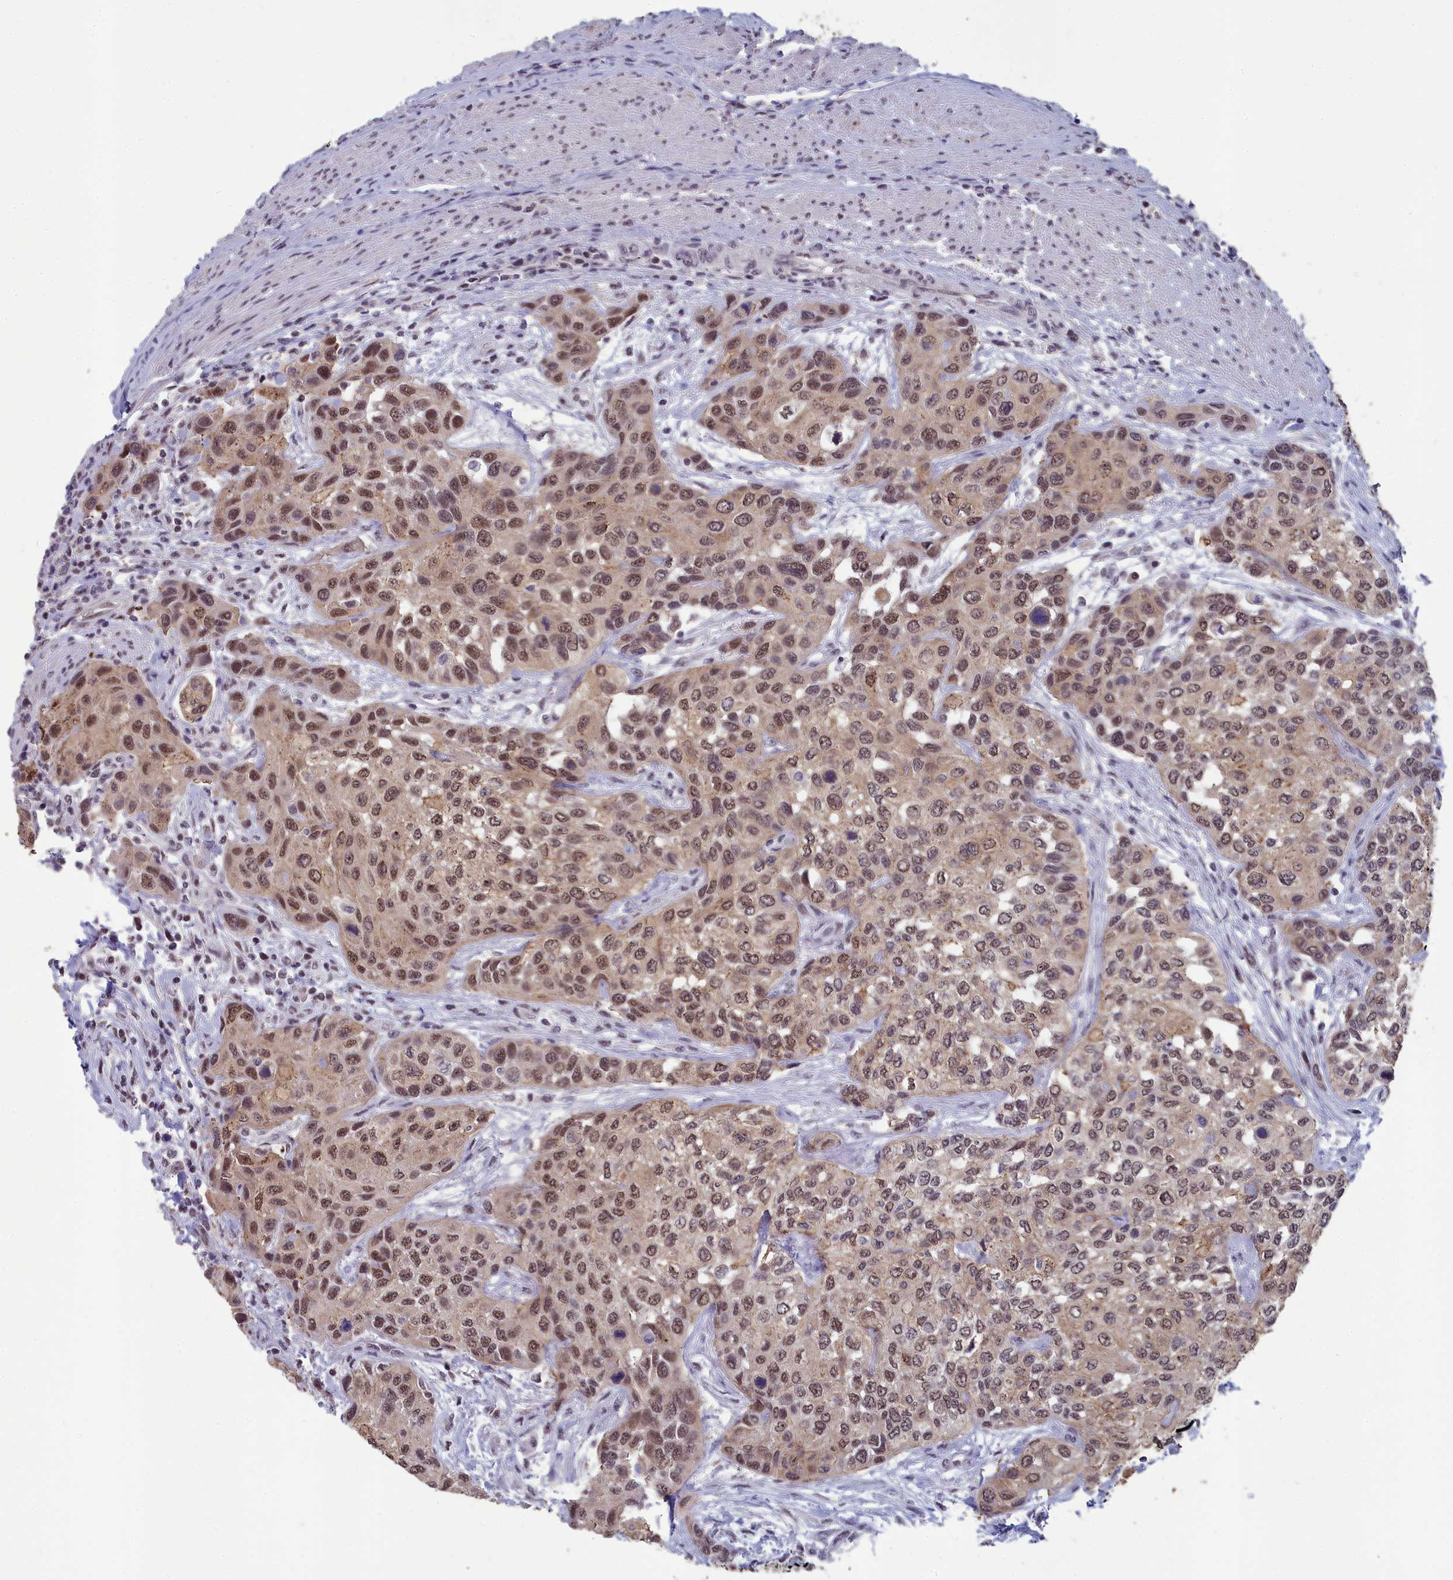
{"staining": {"intensity": "moderate", "quantity": ">75%", "location": "nuclear"}, "tissue": "urothelial cancer", "cell_type": "Tumor cells", "image_type": "cancer", "snomed": [{"axis": "morphology", "description": "Normal tissue, NOS"}, {"axis": "morphology", "description": "Urothelial carcinoma, High grade"}, {"axis": "topography", "description": "Vascular tissue"}, {"axis": "topography", "description": "Urinary bladder"}], "caption": "Urothelial cancer stained with a brown dye exhibits moderate nuclear positive staining in approximately >75% of tumor cells.", "gene": "MT-CO3", "patient": {"sex": "female", "age": 56}}